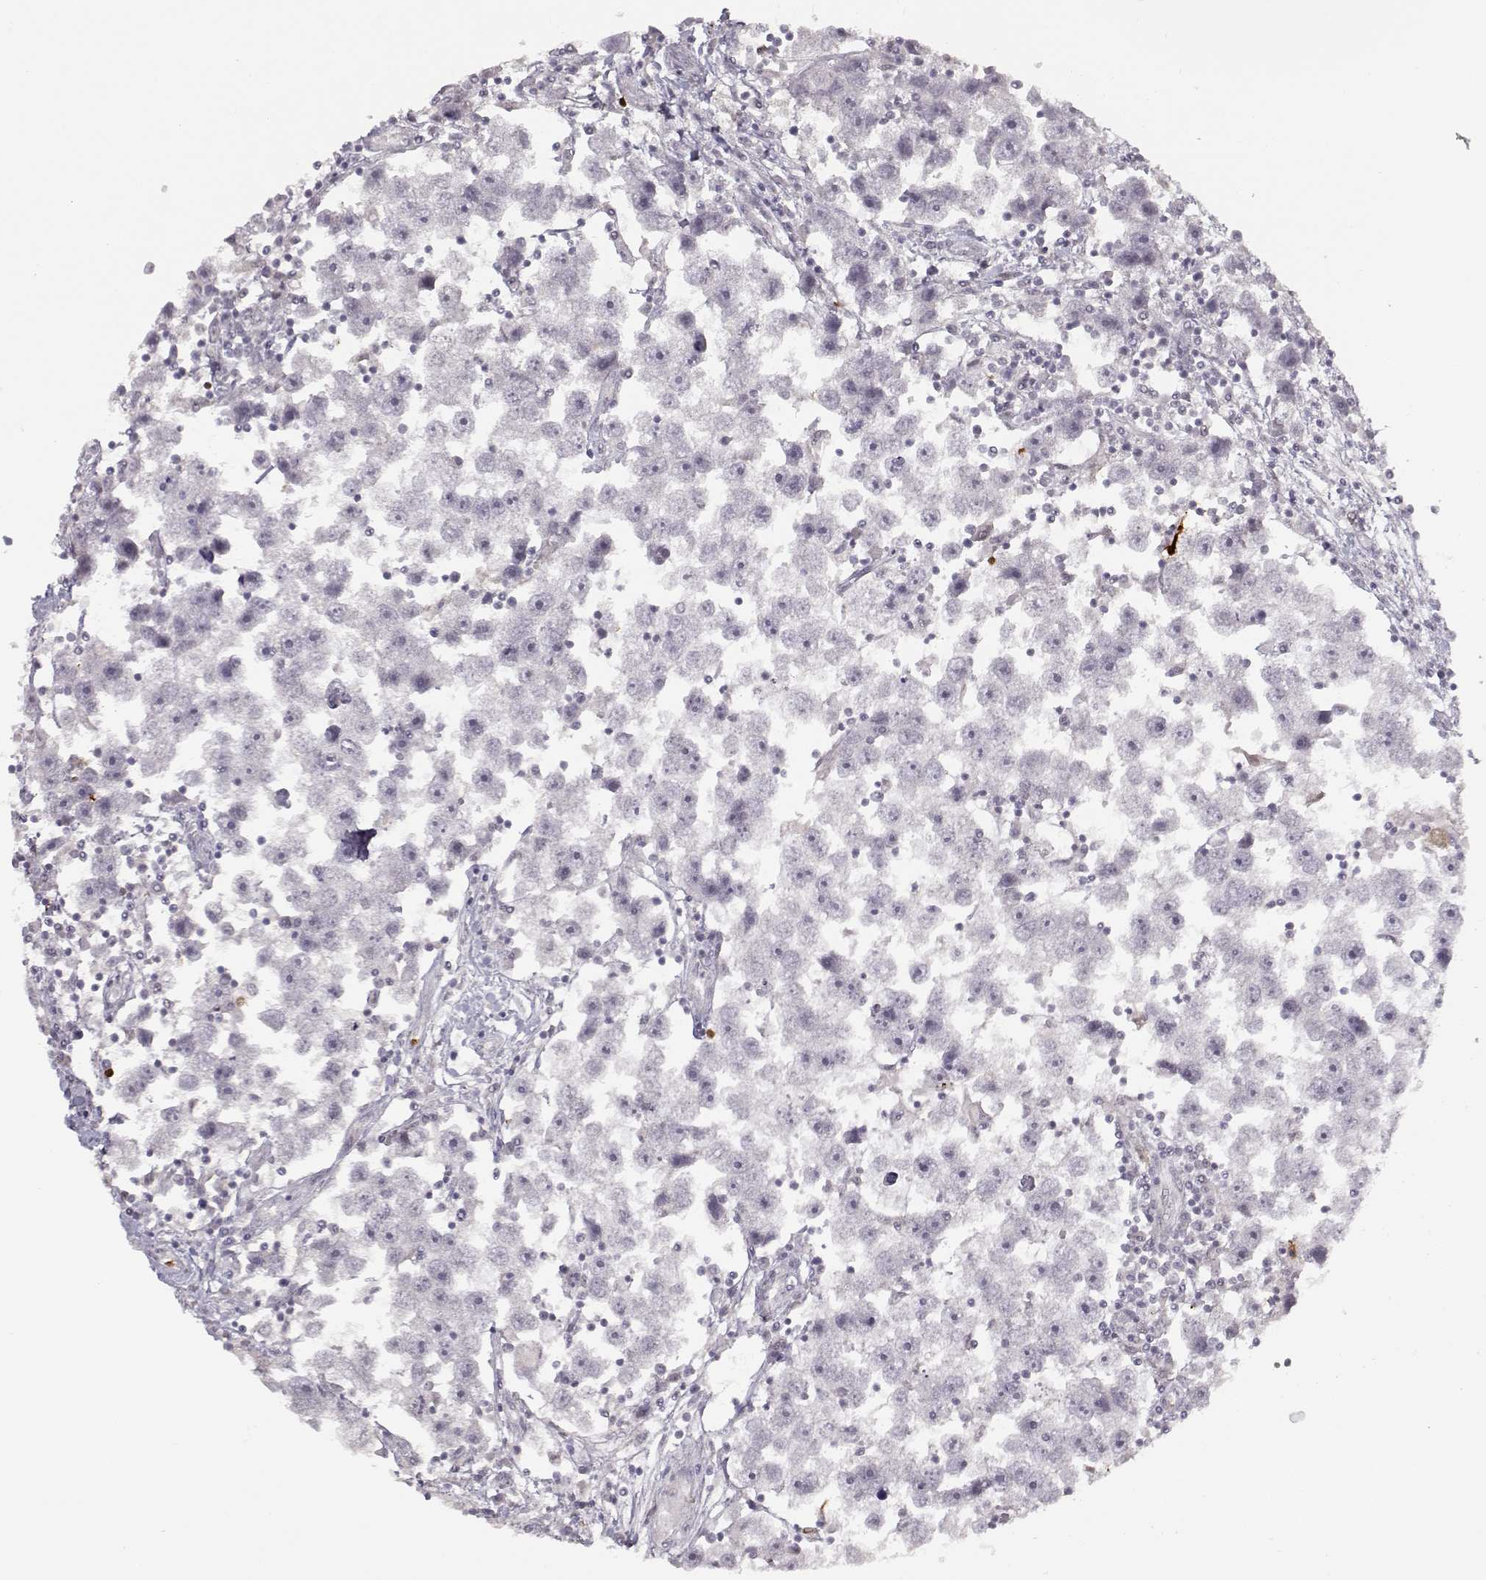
{"staining": {"intensity": "negative", "quantity": "none", "location": "none"}, "tissue": "testis cancer", "cell_type": "Tumor cells", "image_type": "cancer", "snomed": [{"axis": "morphology", "description": "Seminoma, NOS"}, {"axis": "topography", "description": "Testis"}], "caption": "IHC micrograph of neoplastic tissue: testis seminoma stained with DAB (3,3'-diaminobenzidine) exhibits no significant protein staining in tumor cells.", "gene": "S100B", "patient": {"sex": "male", "age": 30}}